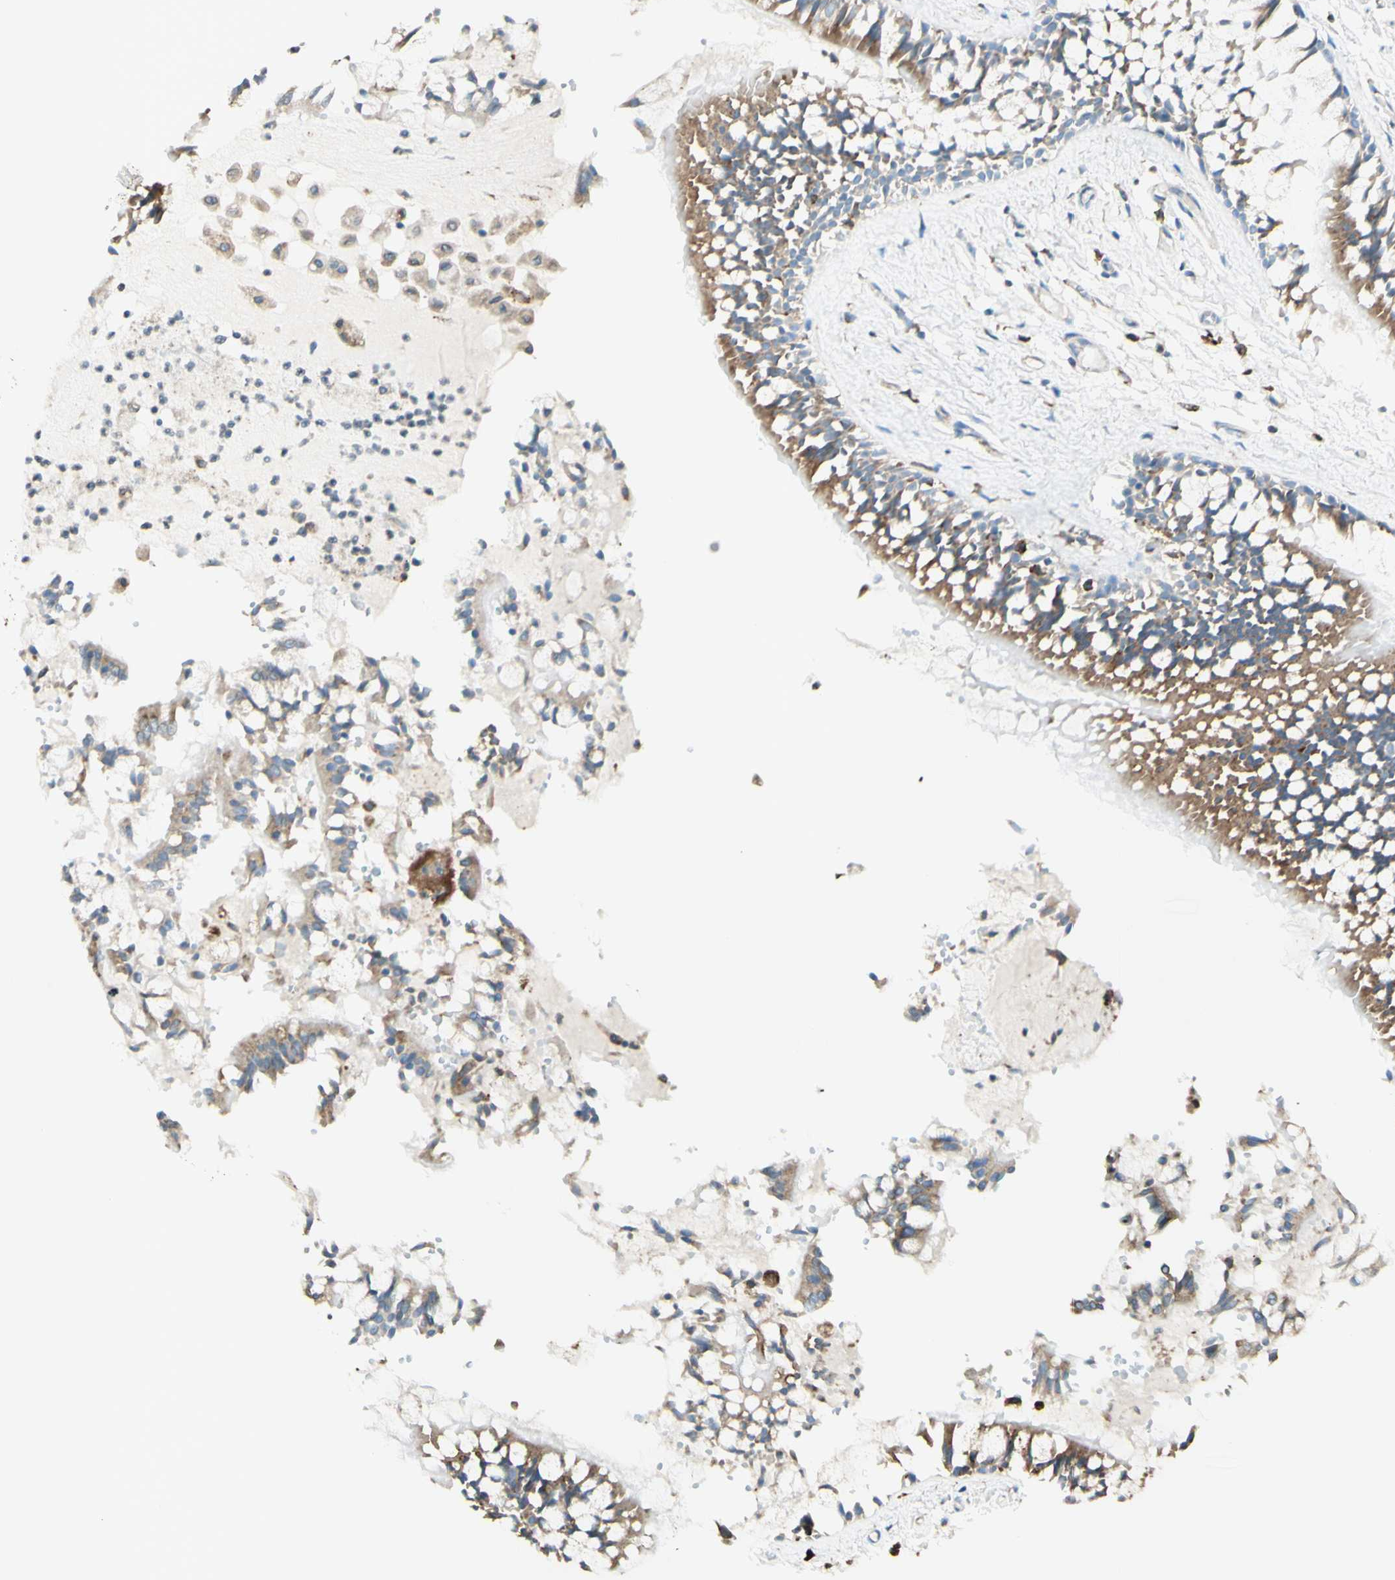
{"staining": {"intensity": "moderate", "quantity": ">75%", "location": "cytoplasmic/membranous"}, "tissue": "bronchus", "cell_type": "Respiratory epithelial cells", "image_type": "normal", "snomed": [{"axis": "morphology", "description": "Normal tissue, NOS"}, {"axis": "morphology", "description": "Inflammation, NOS"}, {"axis": "topography", "description": "Cartilage tissue"}, {"axis": "topography", "description": "Lung"}], "caption": "Respiratory epithelial cells demonstrate moderate cytoplasmic/membranous staining in approximately >75% of cells in unremarkable bronchus. The staining was performed using DAB, with brown indicating positive protein expression. Nuclei are stained blue with hematoxylin.", "gene": "DNAJB11", "patient": {"sex": "male", "age": 71}}